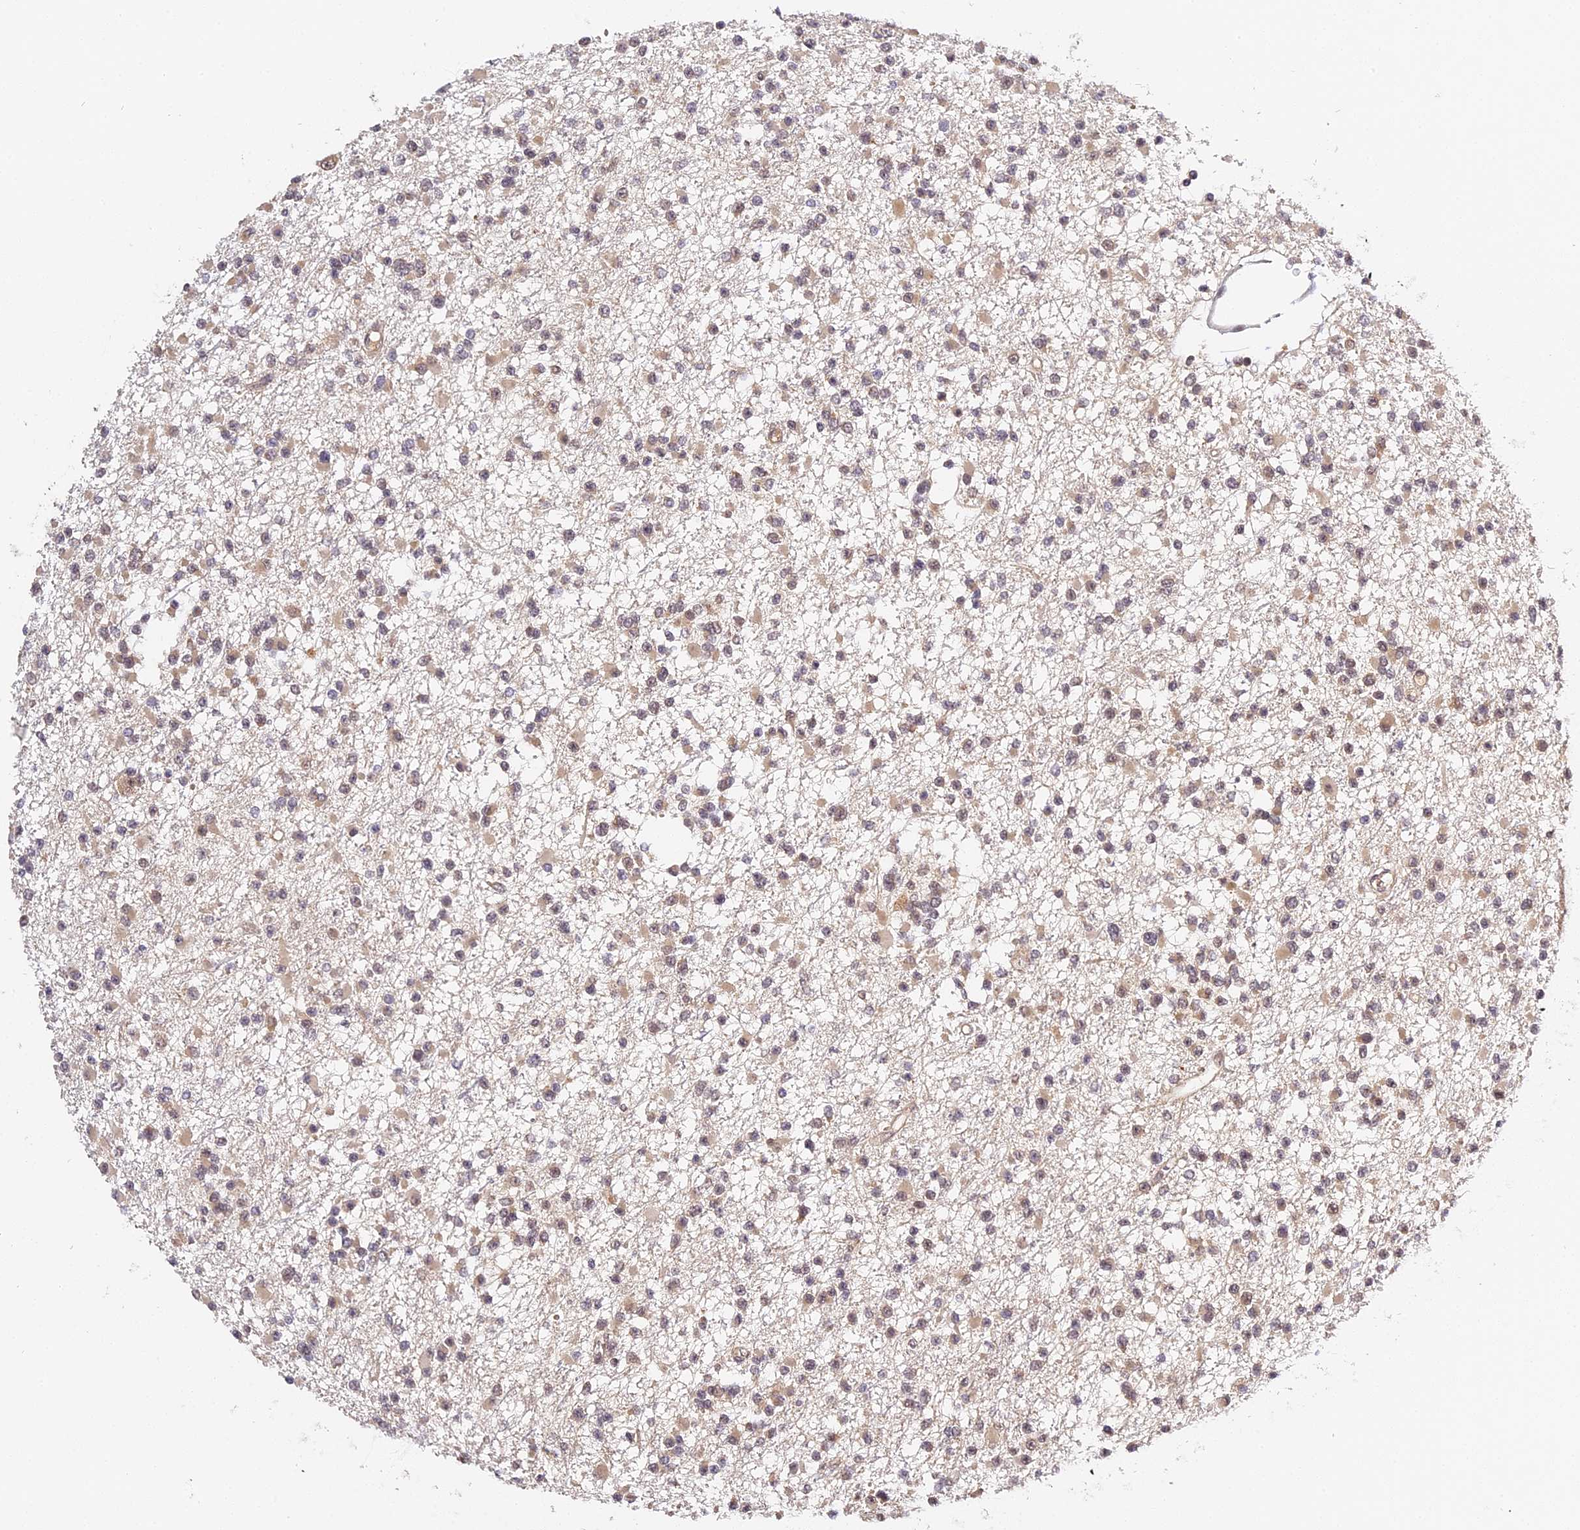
{"staining": {"intensity": "weak", "quantity": "25%-75%", "location": "cytoplasmic/membranous"}, "tissue": "glioma", "cell_type": "Tumor cells", "image_type": "cancer", "snomed": [{"axis": "morphology", "description": "Glioma, malignant, Low grade"}, {"axis": "topography", "description": "Brain"}], "caption": "There is low levels of weak cytoplasmic/membranous expression in tumor cells of low-grade glioma (malignant), as demonstrated by immunohistochemical staining (brown color).", "gene": "IMPACT", "patient": {"sex": "female", "age": 22}}